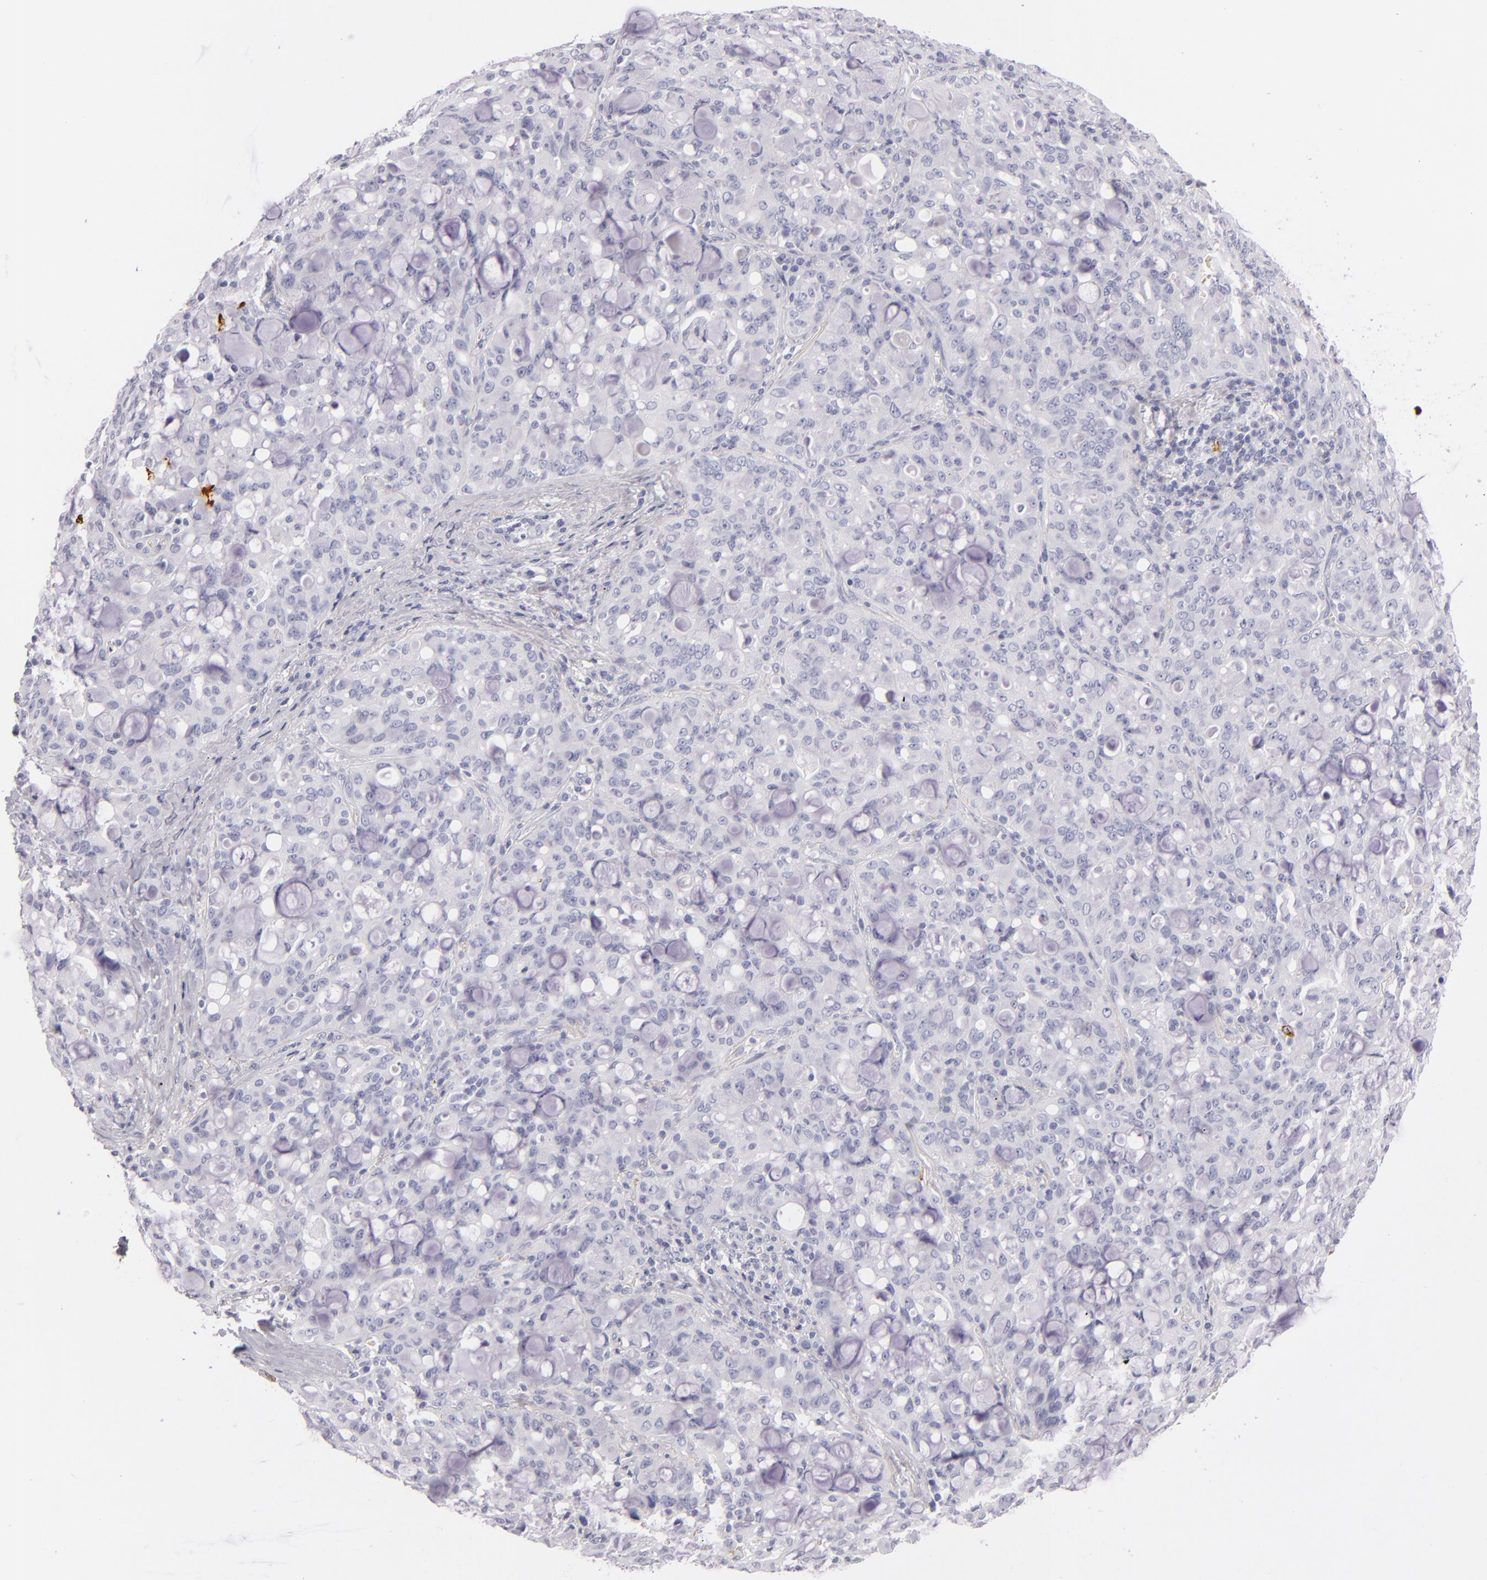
{"staining": {"intensity": "negative", "quantity": "none", "location": "none"}, "tissue": "lung cancer", "cell_type": "Tumor cells", "image_type": "cancer", "snomed": [{"axis": "morphology", "description": "Adenocarcinoma, NOS"}, {"axis": "topography", "description": "Lung"}], "caption": "DAB immunohistochemical staining of human adenocarcinoma (lung) reveals no significant staining in tumor cells.", "gene": "CD207", "patient": {"sex": "female", "age": 44}}